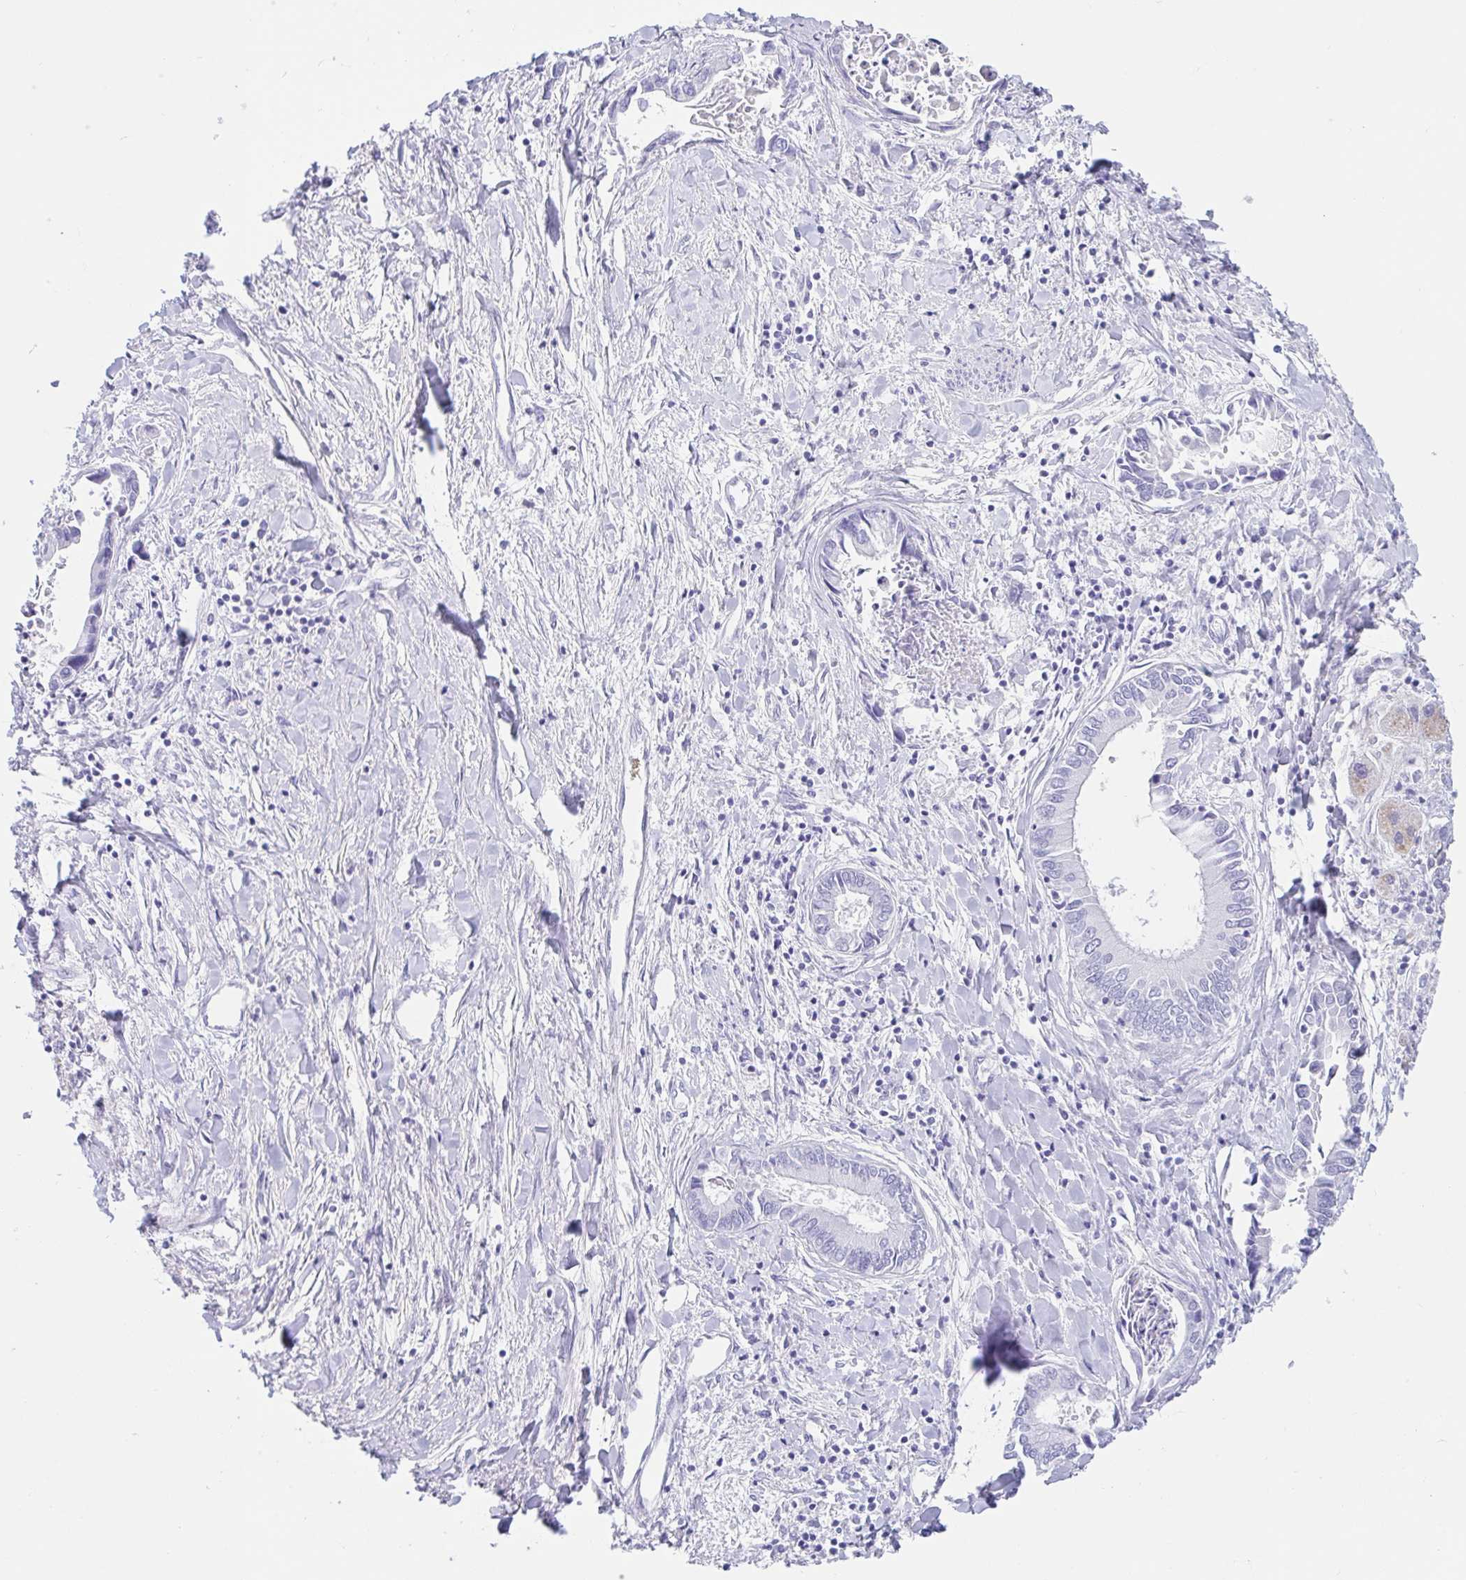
{"staining": {"intensity": "negative", "quantity": "none", "location": "none"}, "tissue": "liver cancer", "cell_type": "Tumor cells", "image_type": "cancer", "snomed": [{"axis": "morphology", "description": "Cholangiocarcinoma"}, {"axis": "topography", "description": "Liver"}], "caption": "An image of liver cancer stained for a protein shows no brown staining in tumor cells.", "gene": "GKN1", "patient": {"sex": "male", "age": 66}}